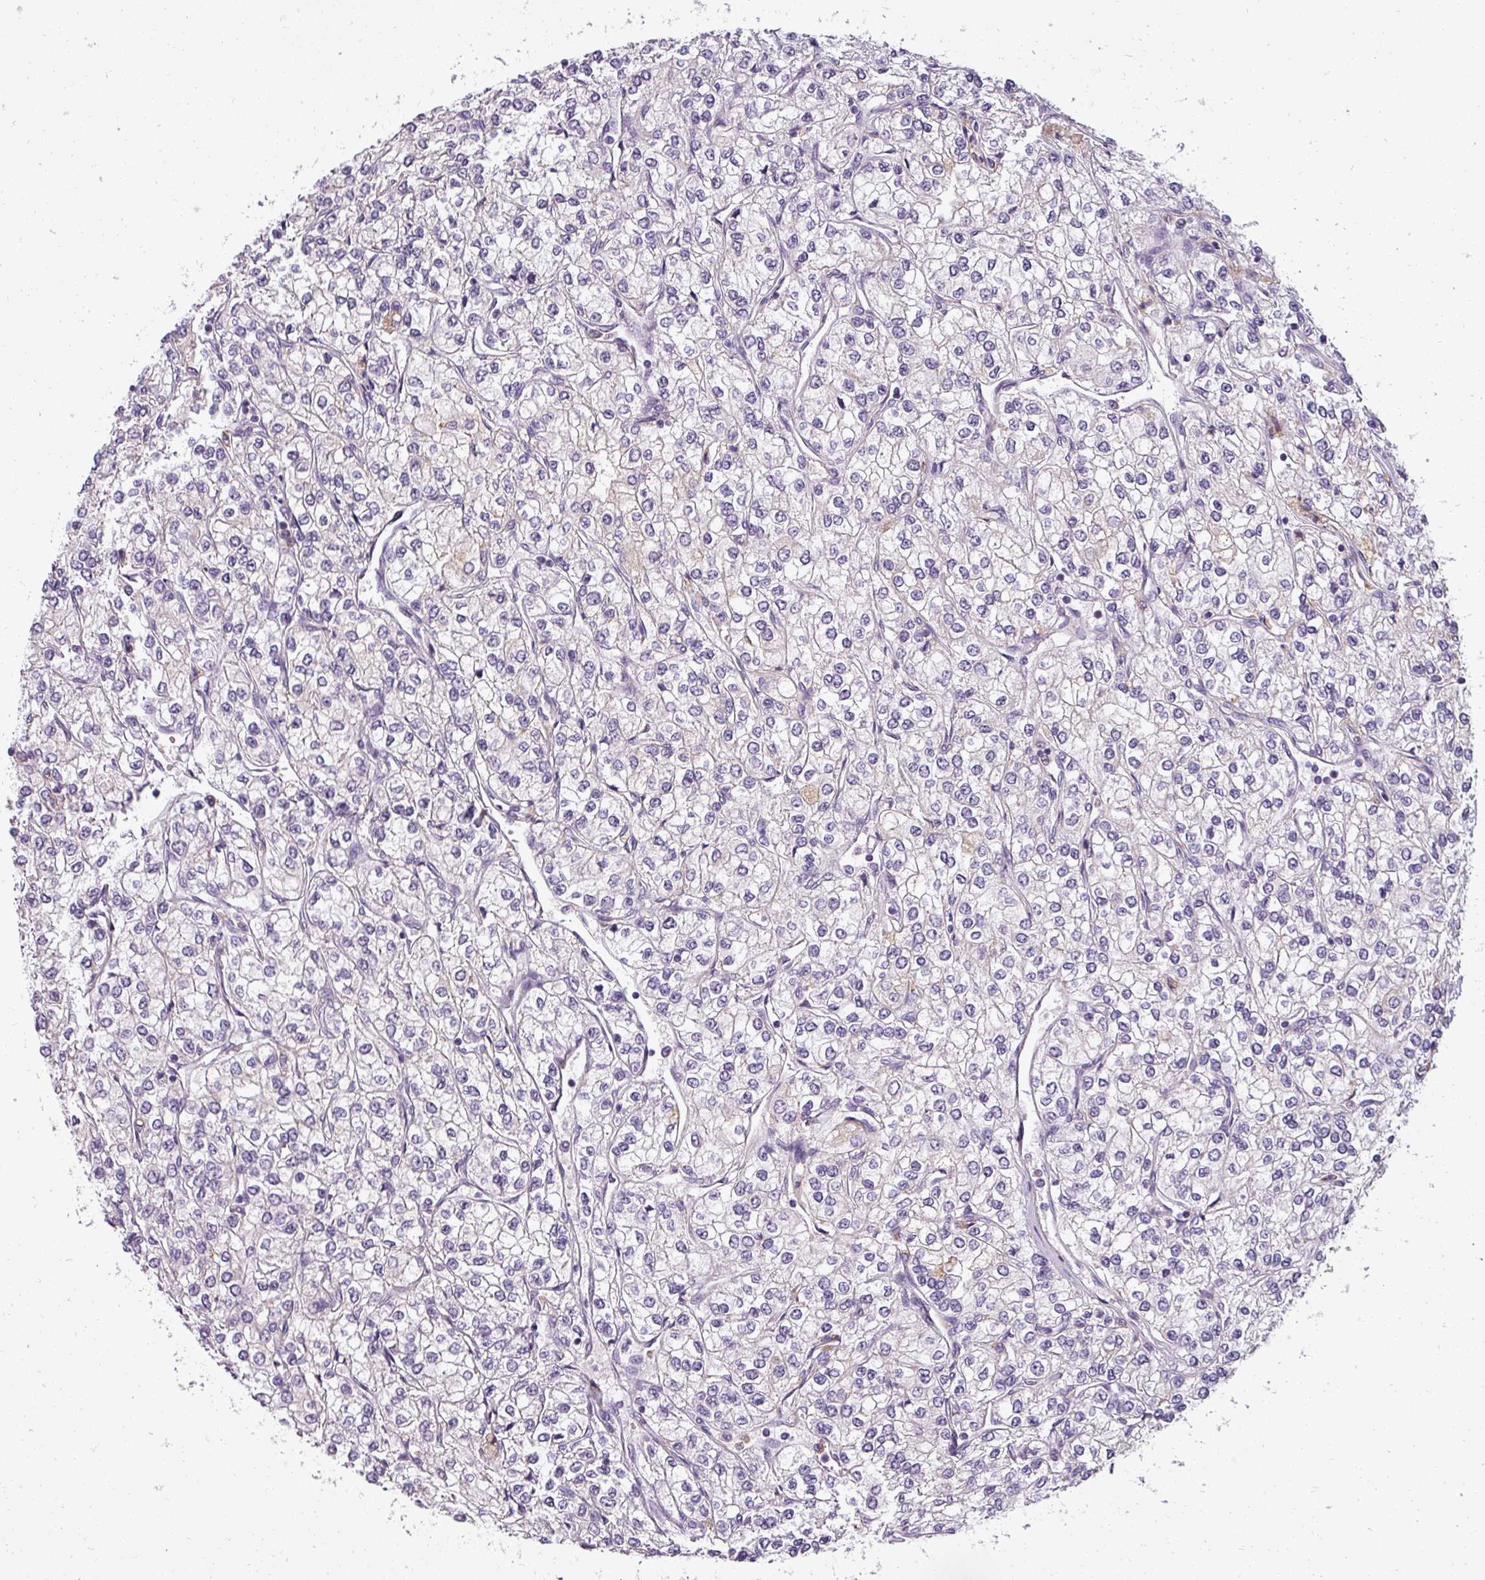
{"staining": {"intensity": "negative", "quantity": "none", "location": "none"}, "tissue": "renal cancer", "cell_type": "Tumor cells", "image_type": "cancer", "snomed": [{"axis": "morphology", "description": "Adenocarcinoma, NOS"}, {"axis": "topography", "description": "Kidney"}], "caption": "This is an immunohistochemistry histopathology image of human adenocarcinoma (renal). There is no staining in tumor cells.", "gene": "ATP6V1D", "patient": {"sex": "male", "age": 80}}